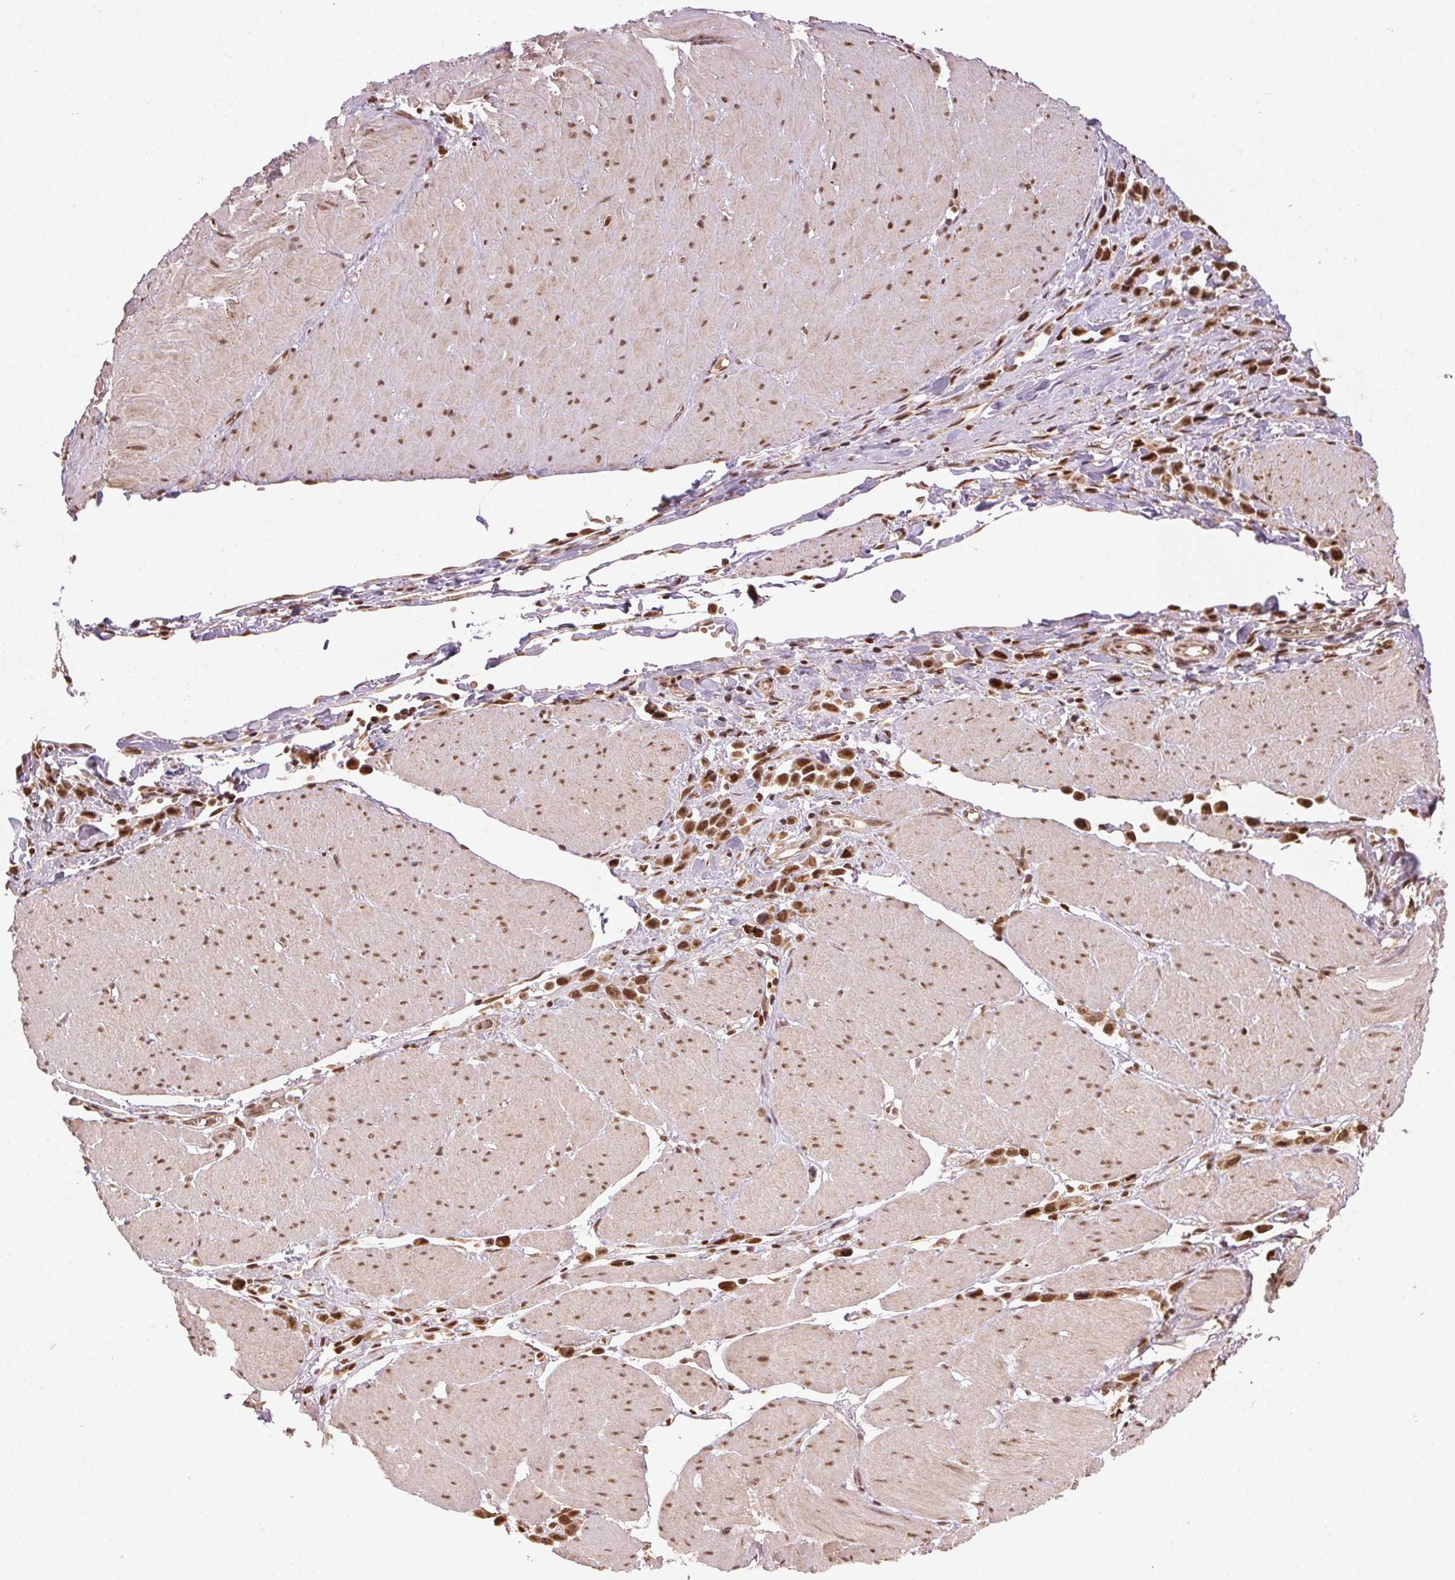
{"staining": {"intensity": "moderate", "quantity": ">75%", "location": "cytoplasmic/membranous,nuclear"}, "tissue": "stomach cancer", "cell_type": "Tumor cells", "image_type": "cancer", "snomed": [{"axis": "morphology", "description": "Adenocarcinoma, NOS"}, {"axis": "topography", "description": "Stomach"}], "caption": "Adenocarcinoma (stomach) stained with a protein marker demonstrates moderate staining in tumor cells.", "gene": "TREML4", "patient": {"sex": "male", "age": 47}}